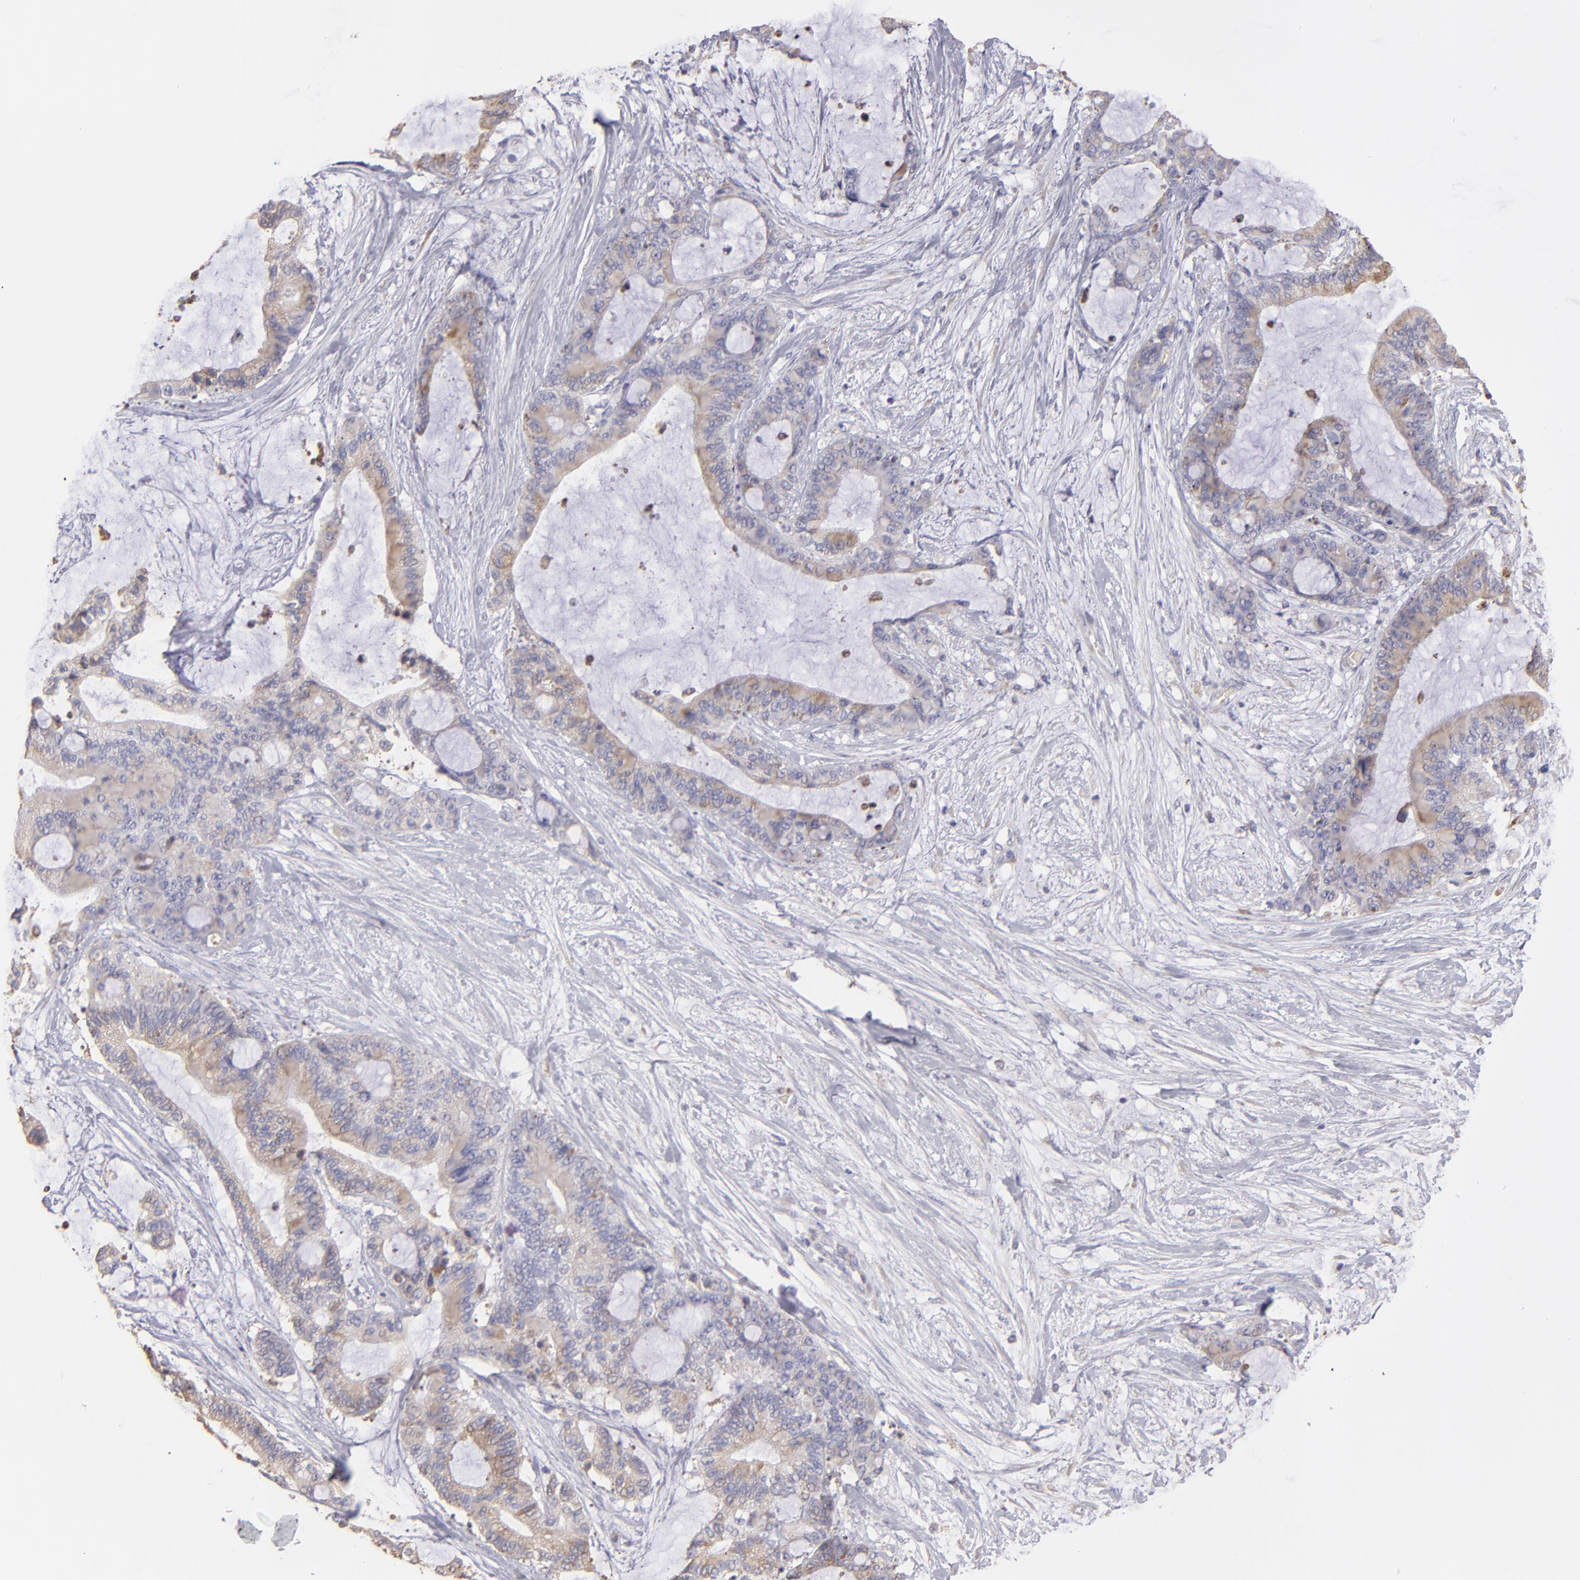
{"staining": {"intensity": "moderate", "quantity": "25%-75%", "location": "cytoplasmic/membranous"}, "tissue": "liver cancer", "cell_type": "Tumor cells", "image_type": "cancer", "snomed": [{"axis": "morphology", "description": "Cholangiocarcinoma"}, {"axis": "topography", "description": "Liver"}], "caption": "Tumor cells reveal medium levels of moderate cytoplasmic/membranous positivity in about 25%-75% of cells in human cholangiocarcinoma (liver).", "gene": "CALR", "patient": {"sex": "female", "age": 73}}